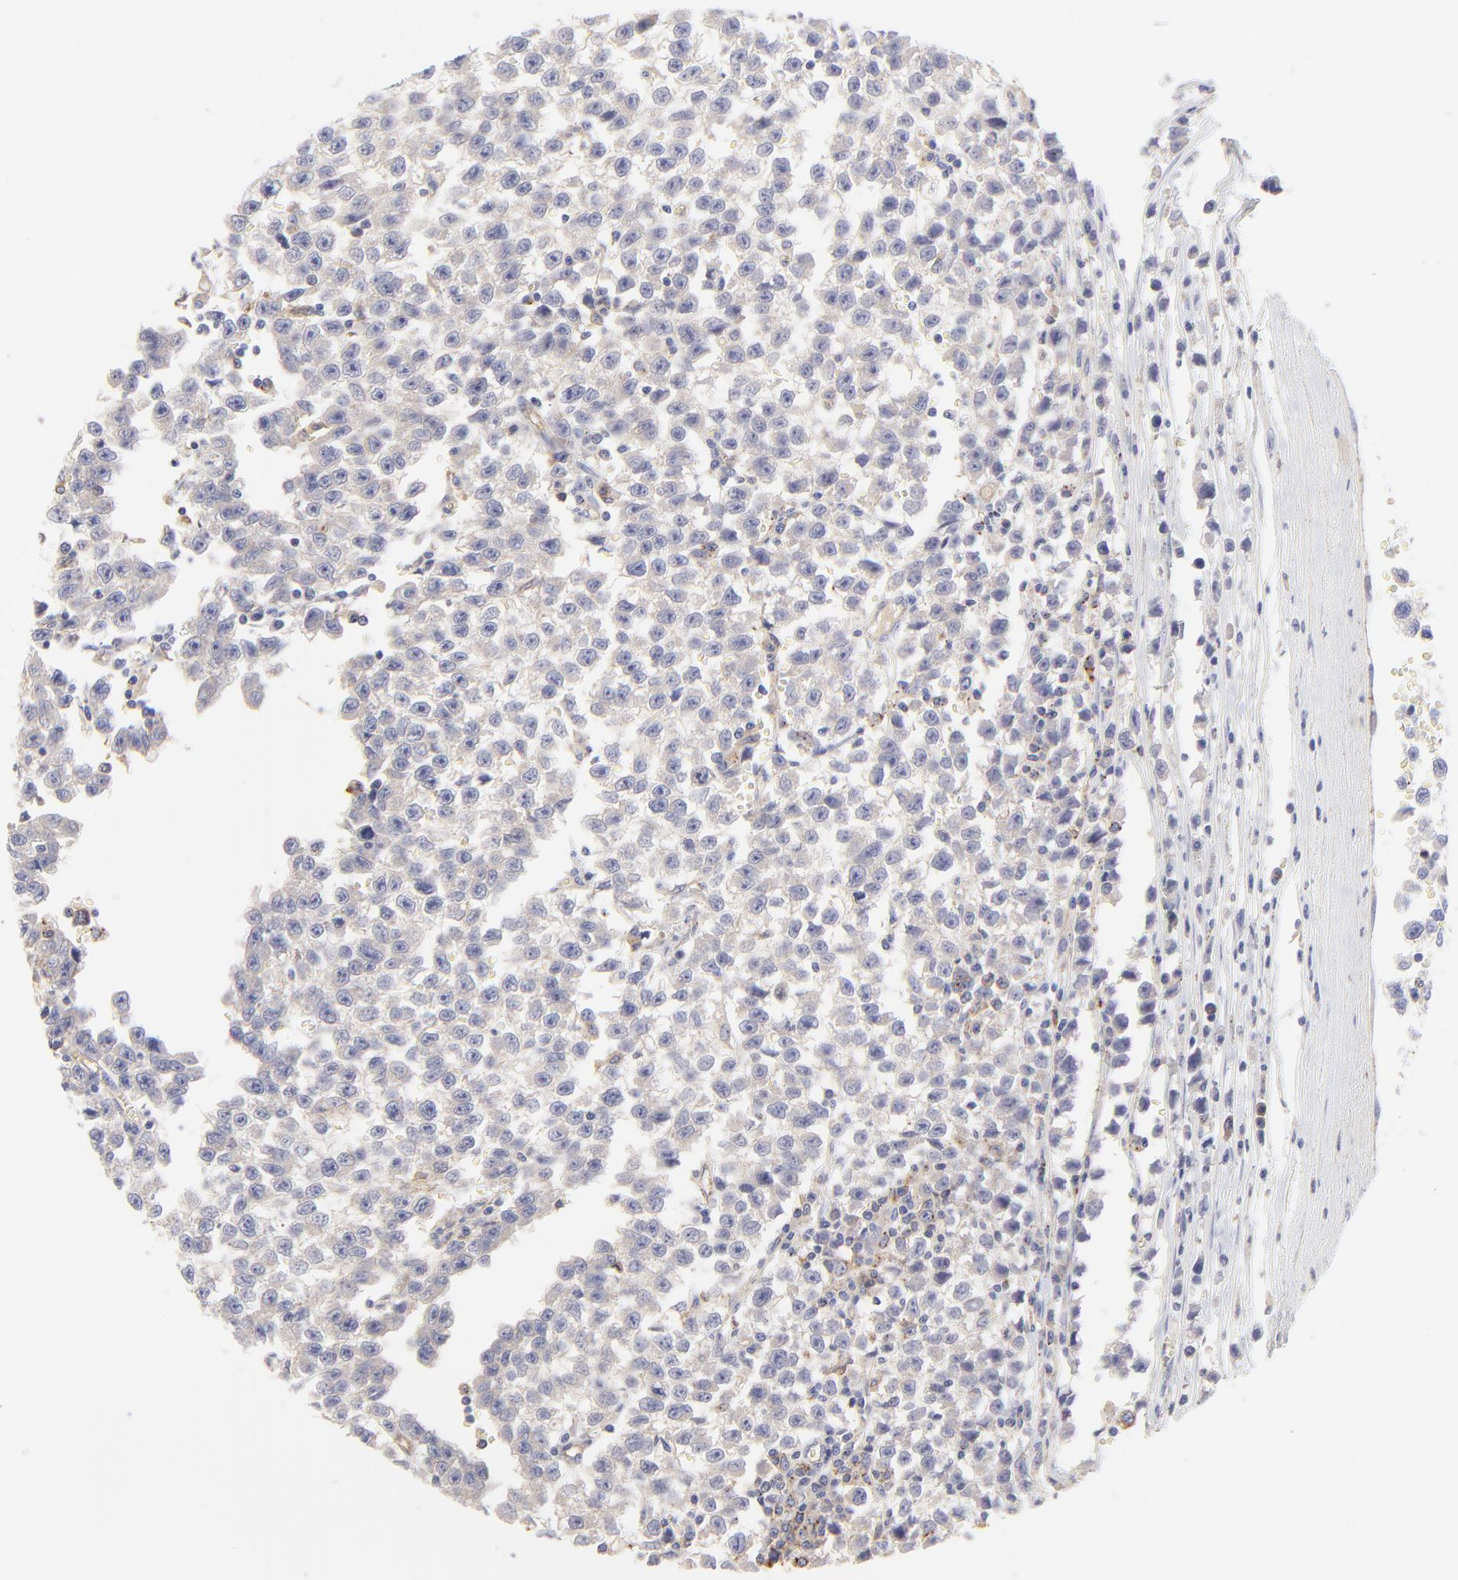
{"staining": {"intensity": "weak", "quantity": "25%-75%", "location": "cytoplasmic/membranous"}, "tissue": "testis cancer", "cell_type": "Tumor cells", "image_type": "cancer", "snomed": [{"axis": "morphology", "description": "Seminoma, NOS"}, {"axis": "topography", "description": "Testis"}], "caption": "Protein positivity by IHC exhibits weak cytoplasmic/membranous staining in about 25%-75% of tumor cells in seminoma (testis).", "gene": "LHFPL1", "patient": {"sex": "male", "age": 35}}